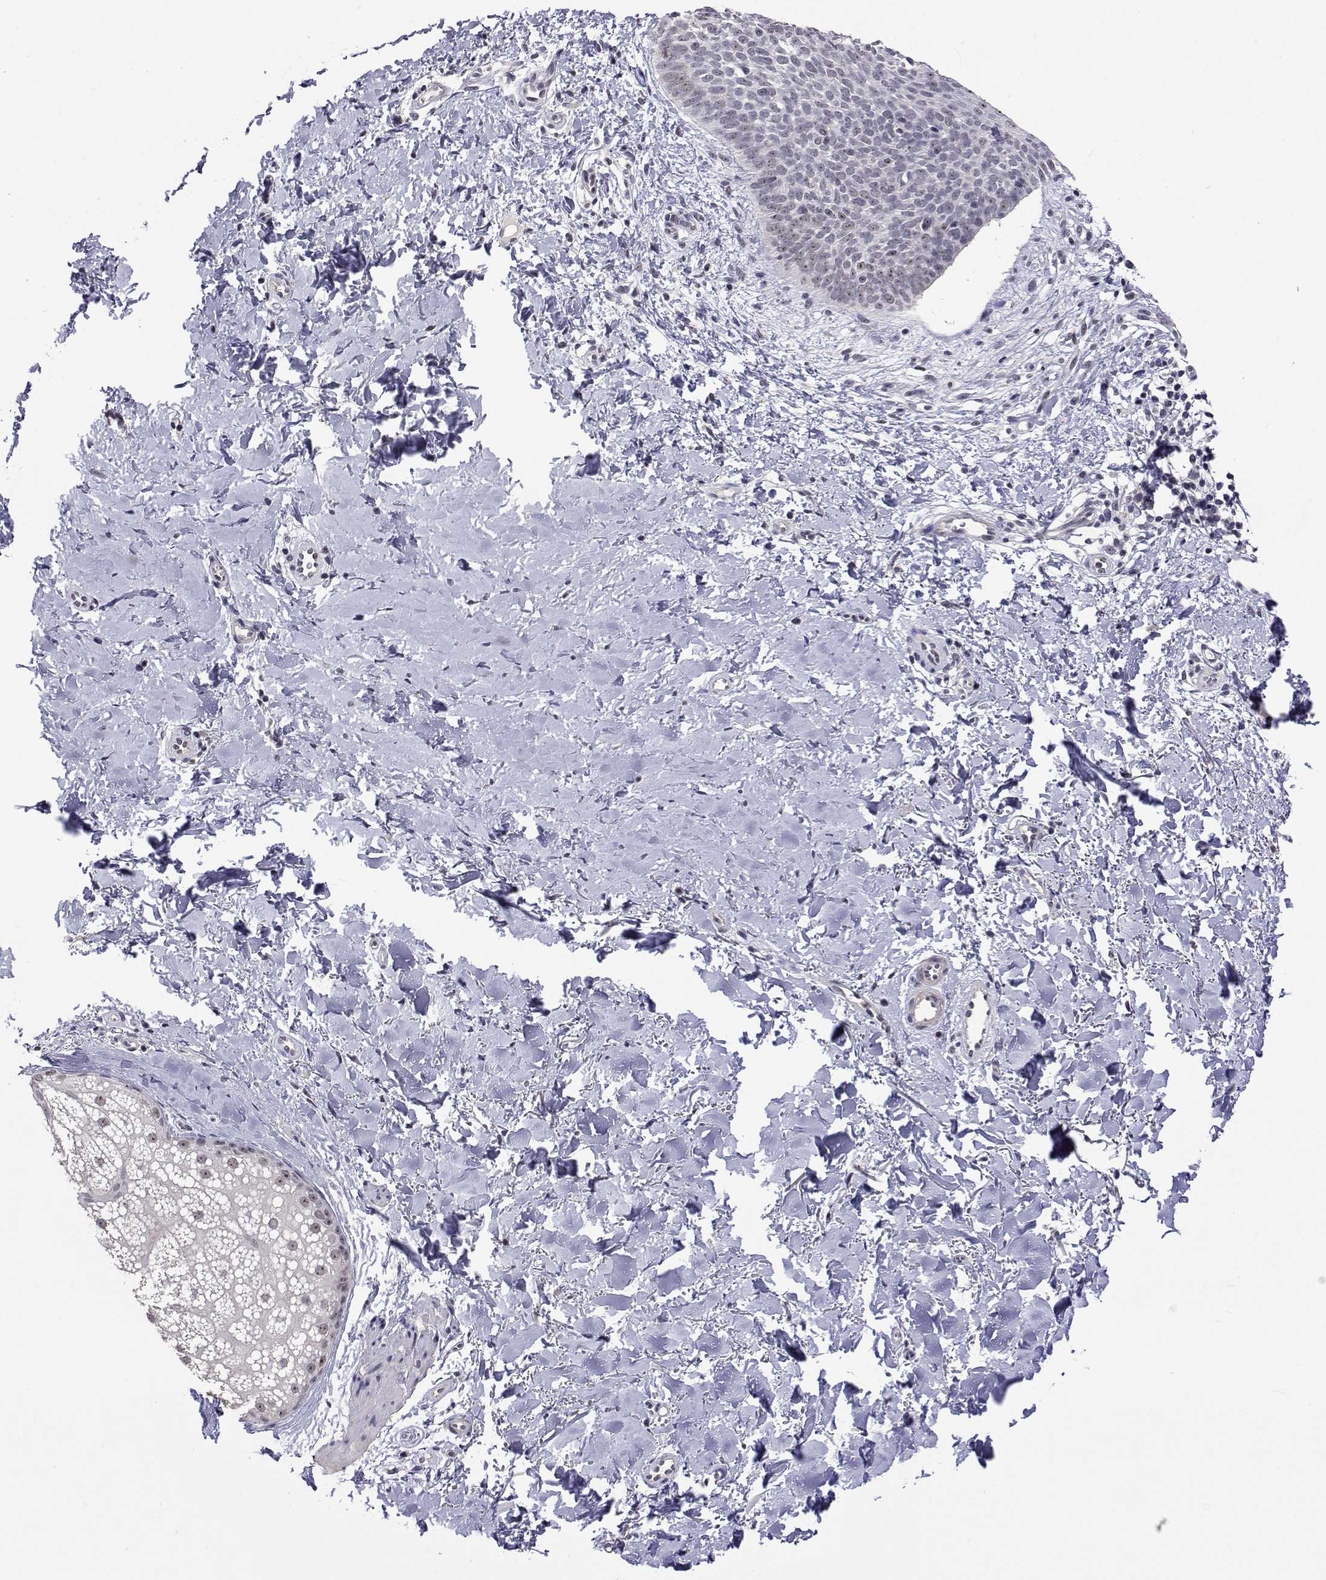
{"staining": {"intensity": "weak", "quantity": "<25%", "location": "nuclear"}, "tissue": "skin cancer", "cell_type": "Tumor cells", "image_type": "cancer", "snomed": [{"axis": "morphology", "description": "Basal cell carcinoma"}, {"axis": "topography", "description": "Skin"}], "caption": "IHC image of skin basal cell carcinoma stained for a protein (brown), which demonstrates no expression in tumor cells.", "gene": "NHP2", "patient": {"sex": "male", "age": 57}}